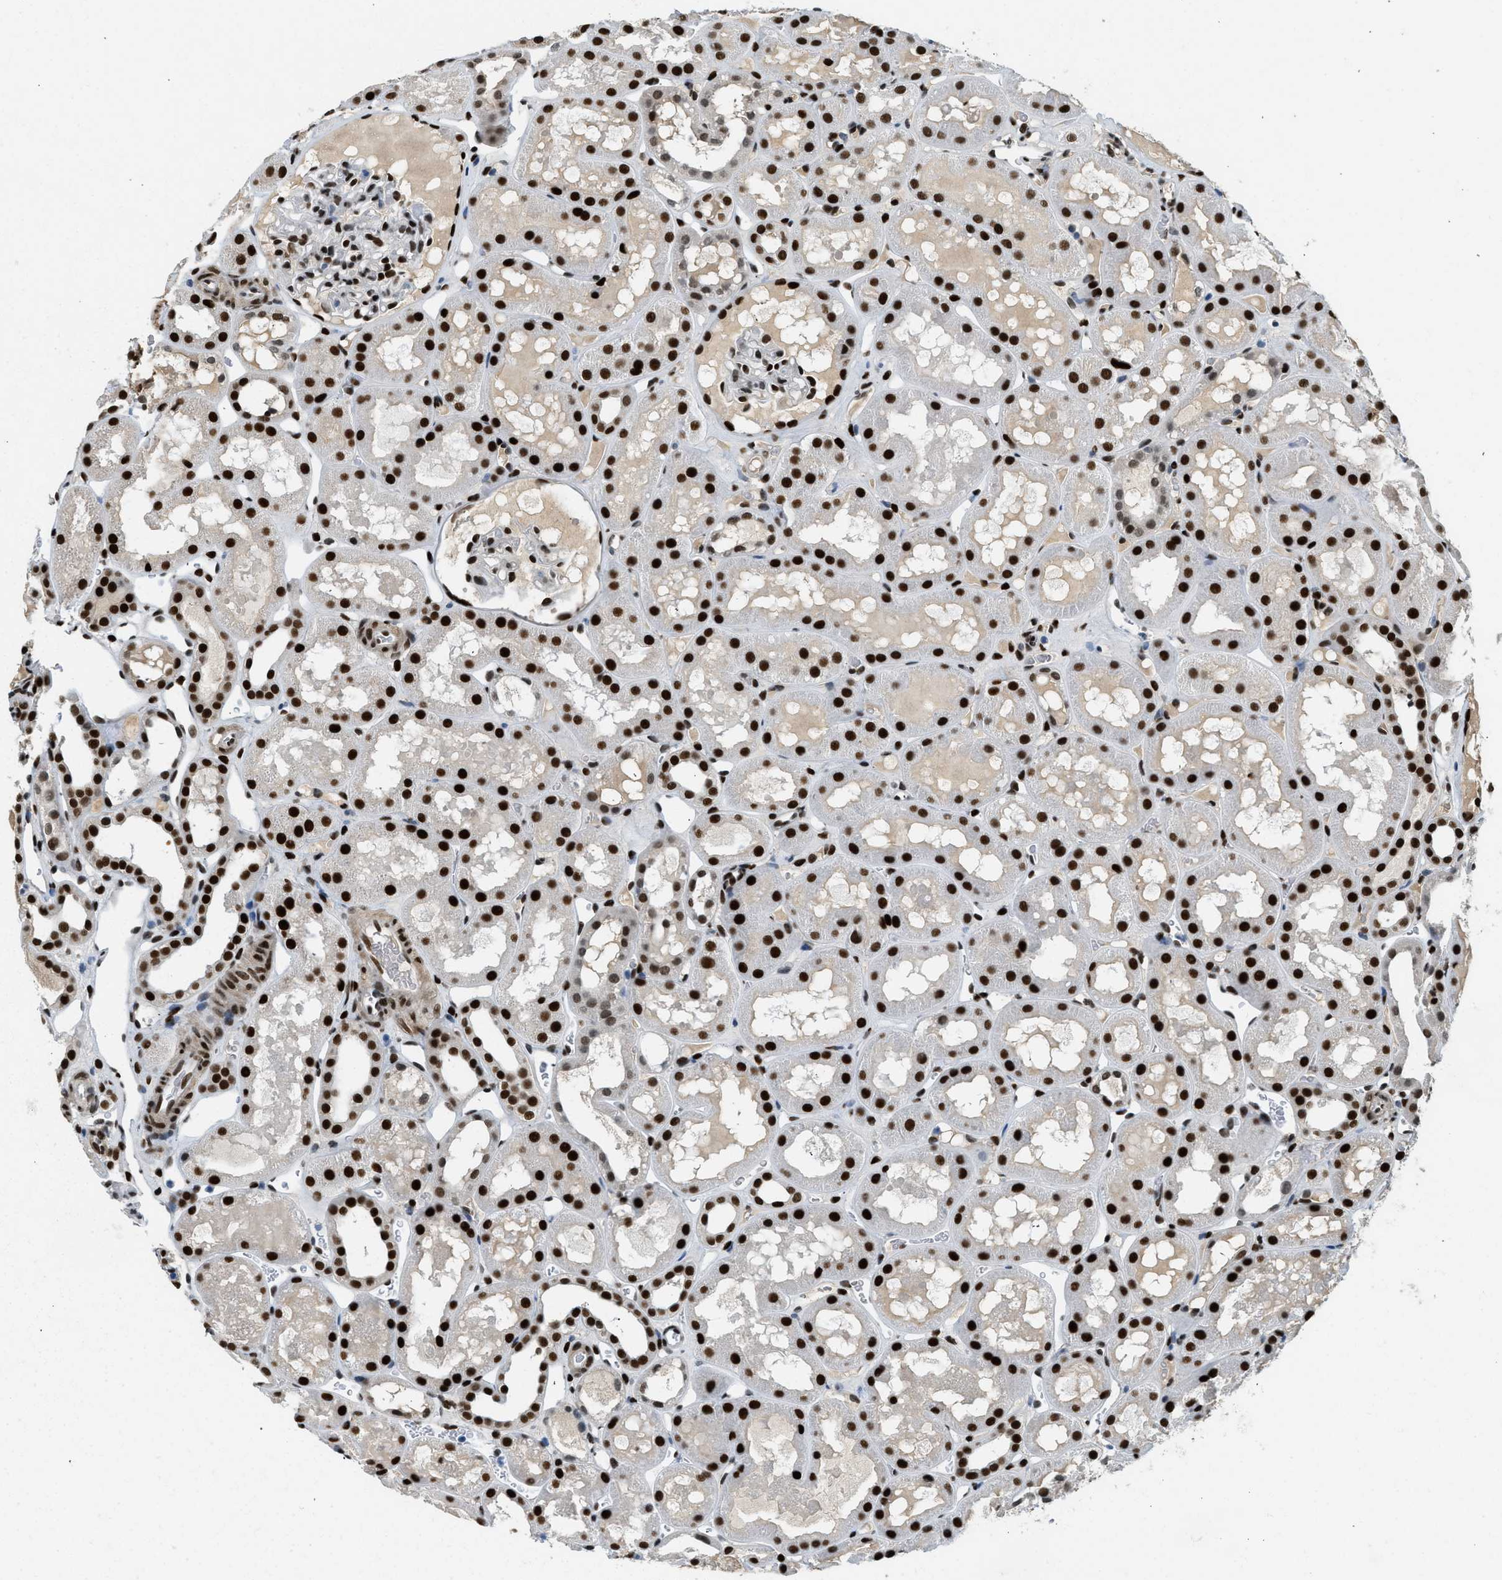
{"staining": {"intensity": "strong", "quantity": ">75%", "location": "nuclear"}, "tissue": "kidney", "cell_type": "Cells in glomeruli", "image_type": "normal", "snomed": [{"axis": "morphology", "description": "Normal tissue, NOS"}, {"axis": "topography", "description": "Kidney"}, {"axis": "topography", "description": "Urinary bladder"}], "caption": "Kidney stained with DAB immunohistochemistry (IHC) shows high levels of strong nuclear expression in about >75% of cells in glomeruli.", "gene": "ZBTB20", "patient": {"sex": "male", "age": 16}}